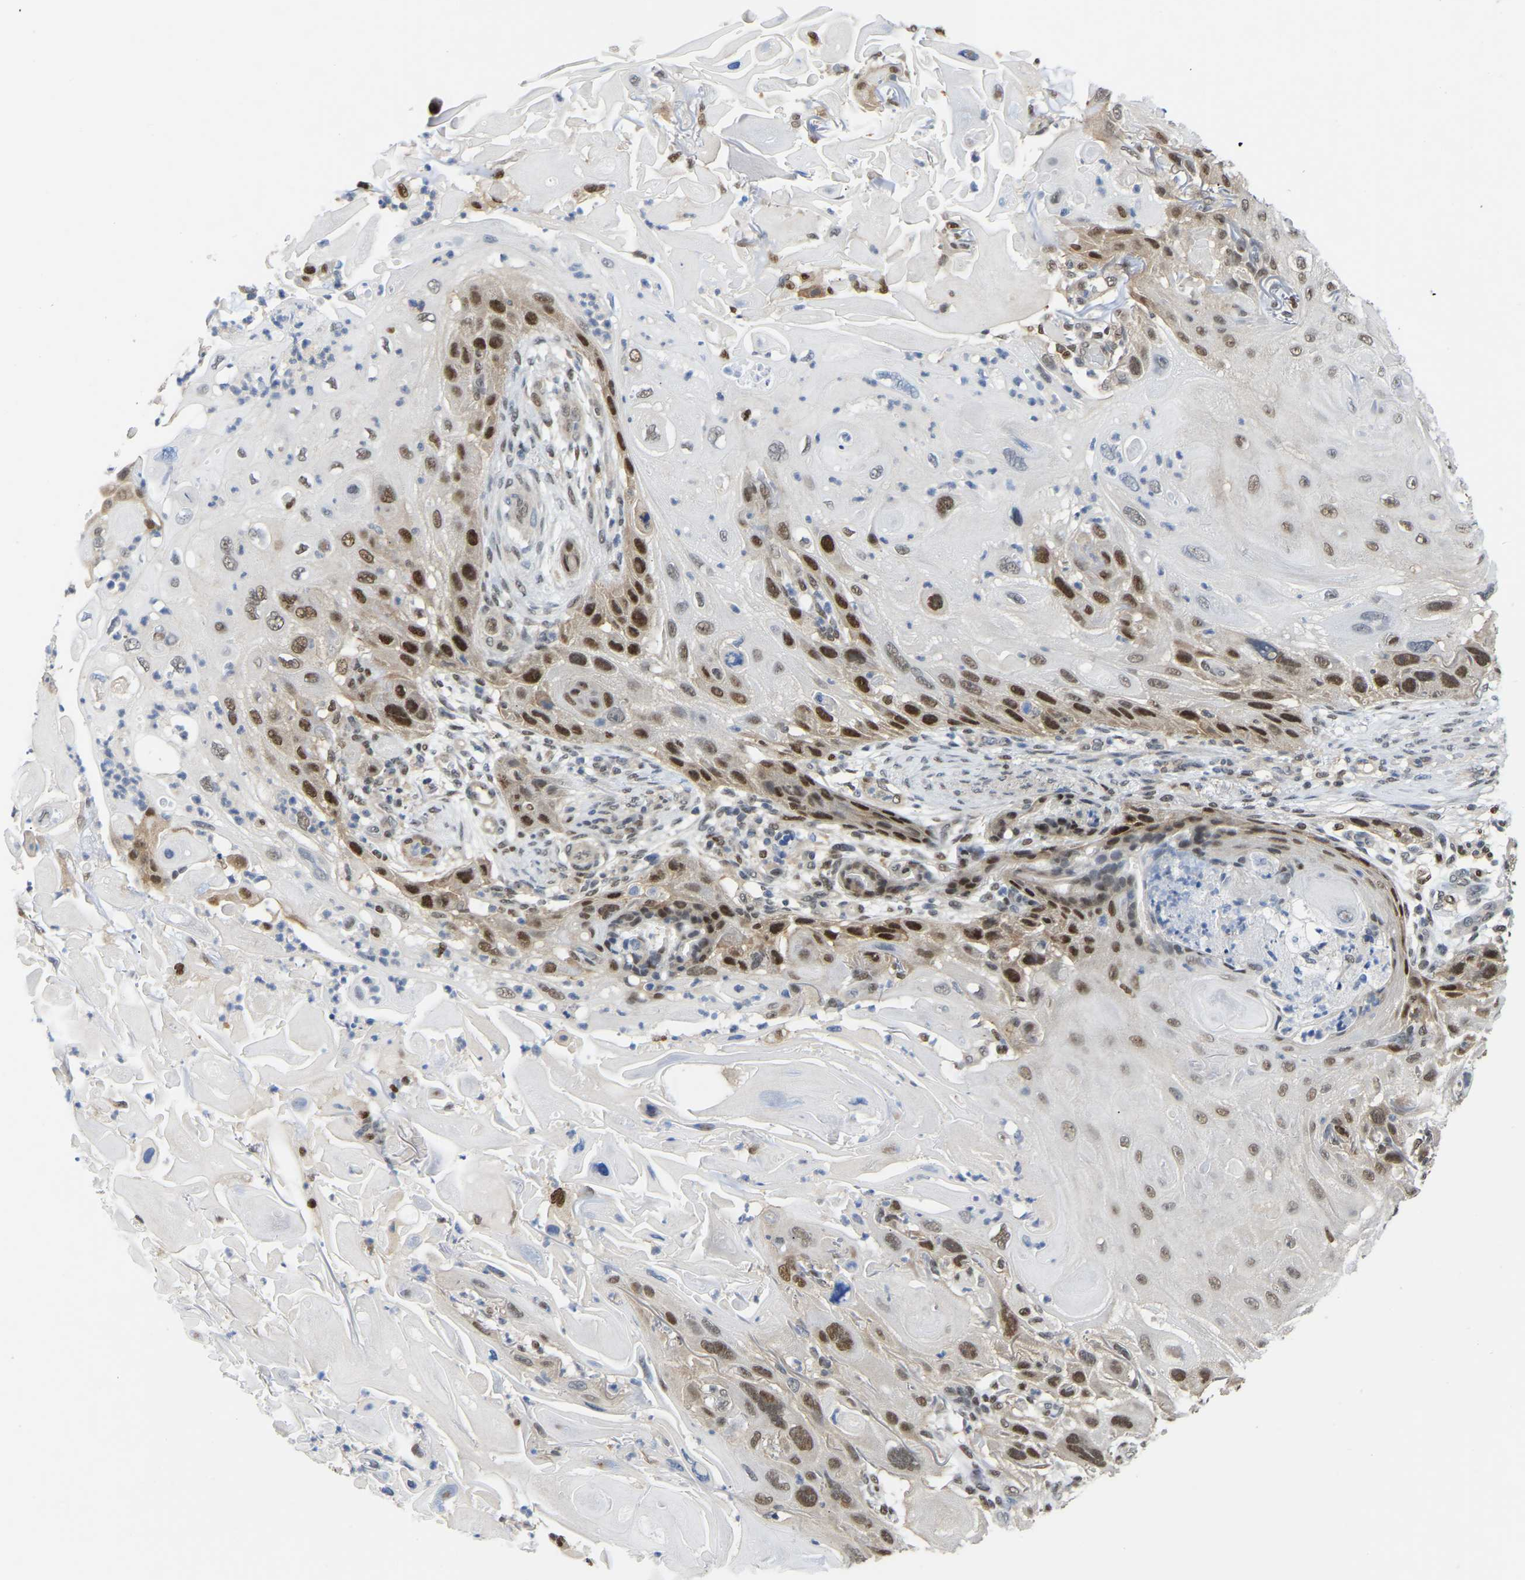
{"staining": {"intensity": "strong", "quantity": "<25%", "location": "nuclear"}, "tissue": "skin cancer", "cell_type": "Tumor cells", "image_type": "cancer", "snomed": [{"axis": "morphology", "description": "Squamous cell carcinoma, NOS"}, {"axis": "topography", "description": "Skin"}], "caption": "Immunohistochemical staining of skin cancer (squamous cell carcinoma) shows medium levels of strong nuclear protein positivity in approximately <25% of tumor cells.", "gene": "KLRG2", "patient": {"sex": "female", "age": 77}}